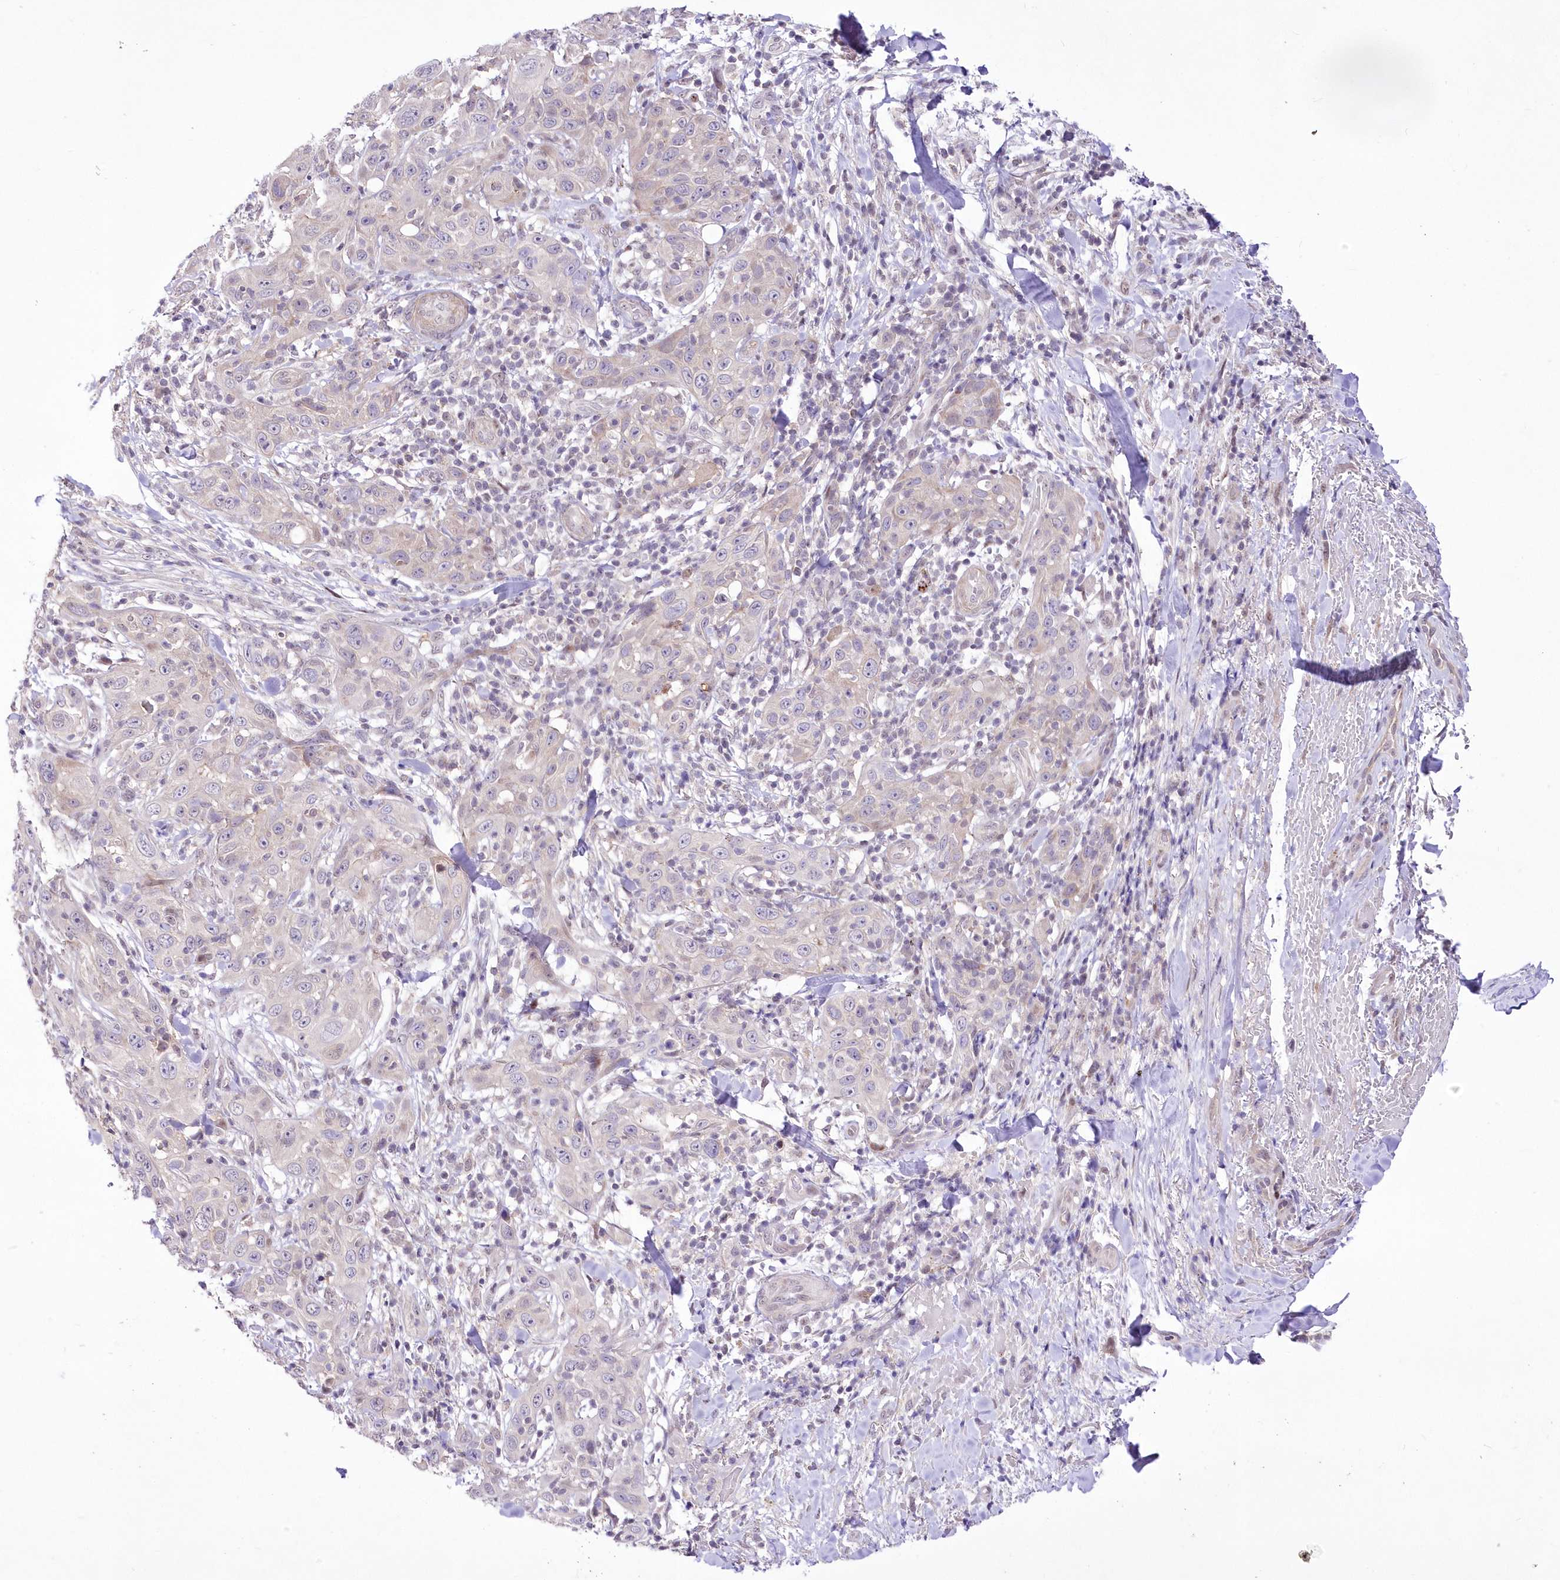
{"staining": {"intensity": "negative", "quantity": "none", "location": "none"}, "tissue": "skin cancer", "cell_type": "Tumor cells", "image_type": "cancer", "snomed": [{"axis": "morphology", "description": "Squamous cell carcinoma, NOS"}, {"axis": "topography", "description": "Skin"}], "caption": "An immunohistochemistry image of skin cancer (squamous cell carcinoma) is shown. There is no staining in tumor cells of skin cancer (squamous cell carcinoma). The staining was performed using DAB to visualize the protein expression in brown, while the nuclei were stained in blue with hematoxylin (Magnification: 20x).", "gene": "FAM241B", "patient": {"sex": "female", "age": 88}}